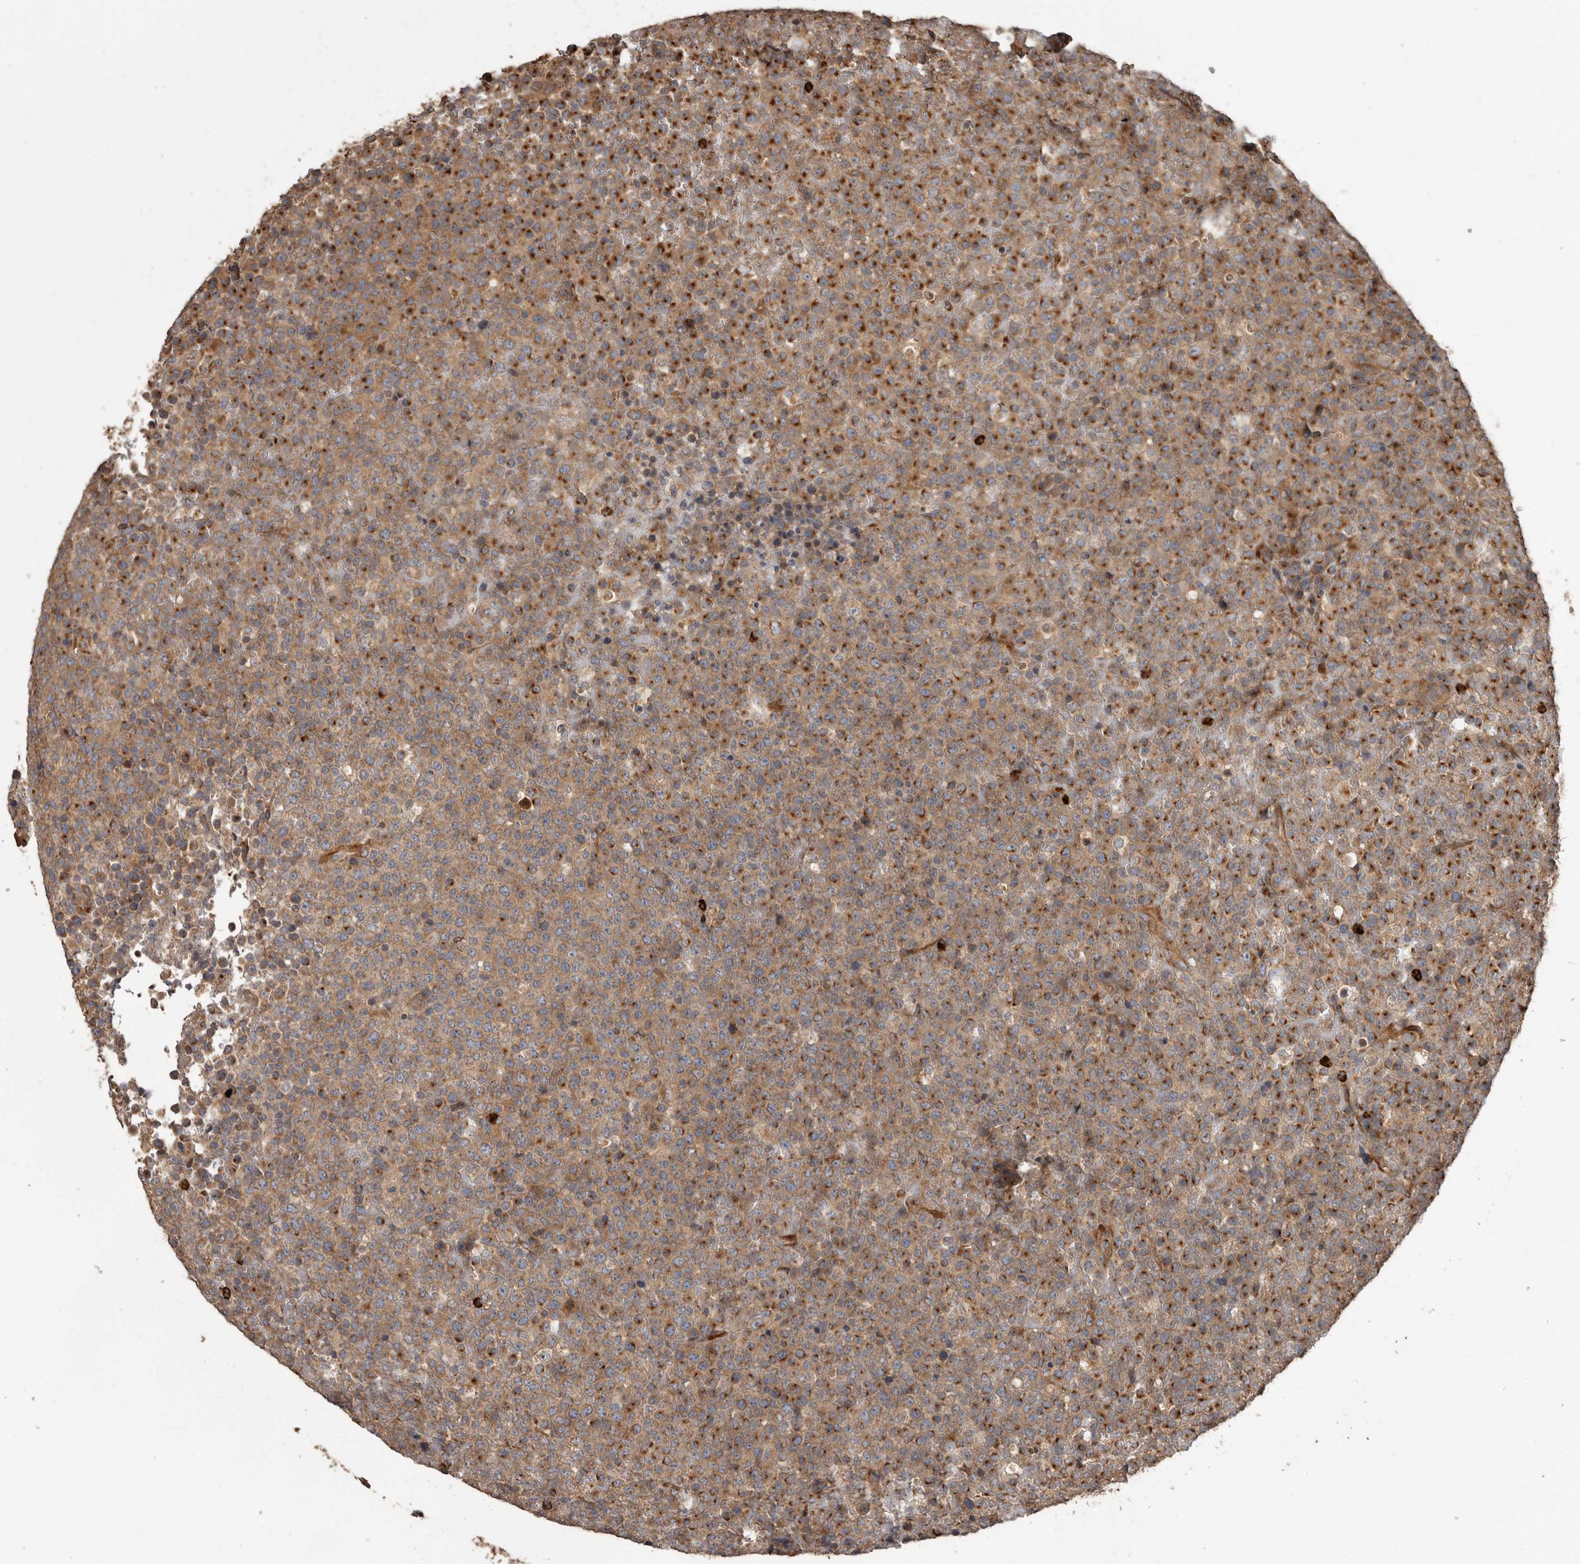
{"staining": {"intensity": "moderate", "quantity": ">75%", "location": "cytoplasmic/membranous"}, "tissue": "lymphoma", "cell_type": "Tumor cells", "image_type": "cancer", "snomed": [{"axis": "morphology", "description": "Malignant lymphoma, non-Hodgkin's type, High grade"}, {"axis": "topography", "description": "Lymph node"}], "caption": "Moderate cytoplasmic/membranous staining is identified in approximately >75% of tumor cells in lymphoma.", "gene": "ARHGEF5", "patient": {"sex": "male", "age": 13}}